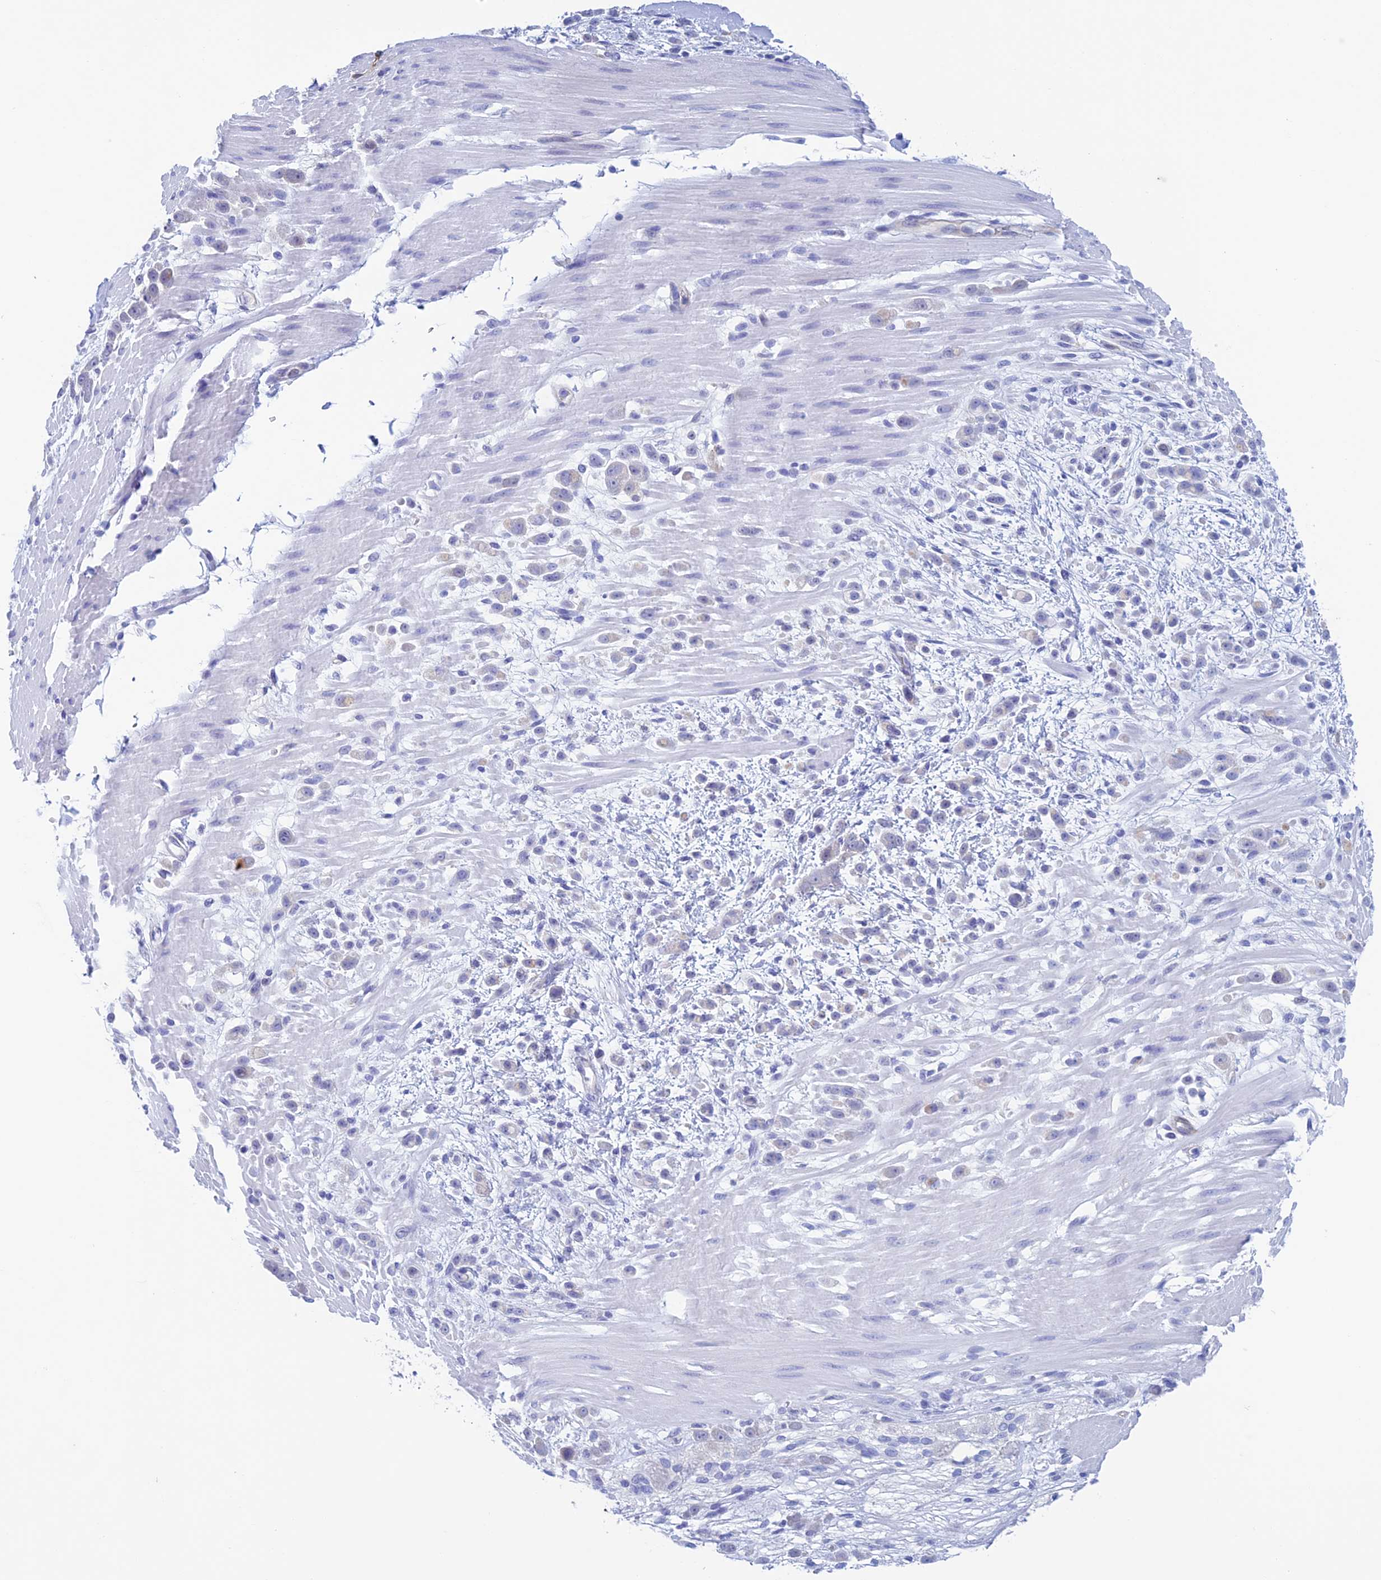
{"staining": {"intensity": "negative", "quantity": "none", "location": "none"}, "tissue": "pancreatic cancer", "cell_type": "Tumor cells", "image_type": "cancer", "snomed": [{"axis": "morphology", "description": "Normal tissue, NOS"}, {"axis": "morphology", "description": "Adenocarcinoma, NOS"}, {"axis": "topography", "description": "Pancreas"}], "caption": "This is an immunohistochemistry (IHC) image of pancreatic cancer (adenocarcinoma). There is no positivity in tumor cells.", "gene": "KCNK17", "patient": {"sex": "female", "age": 64}}